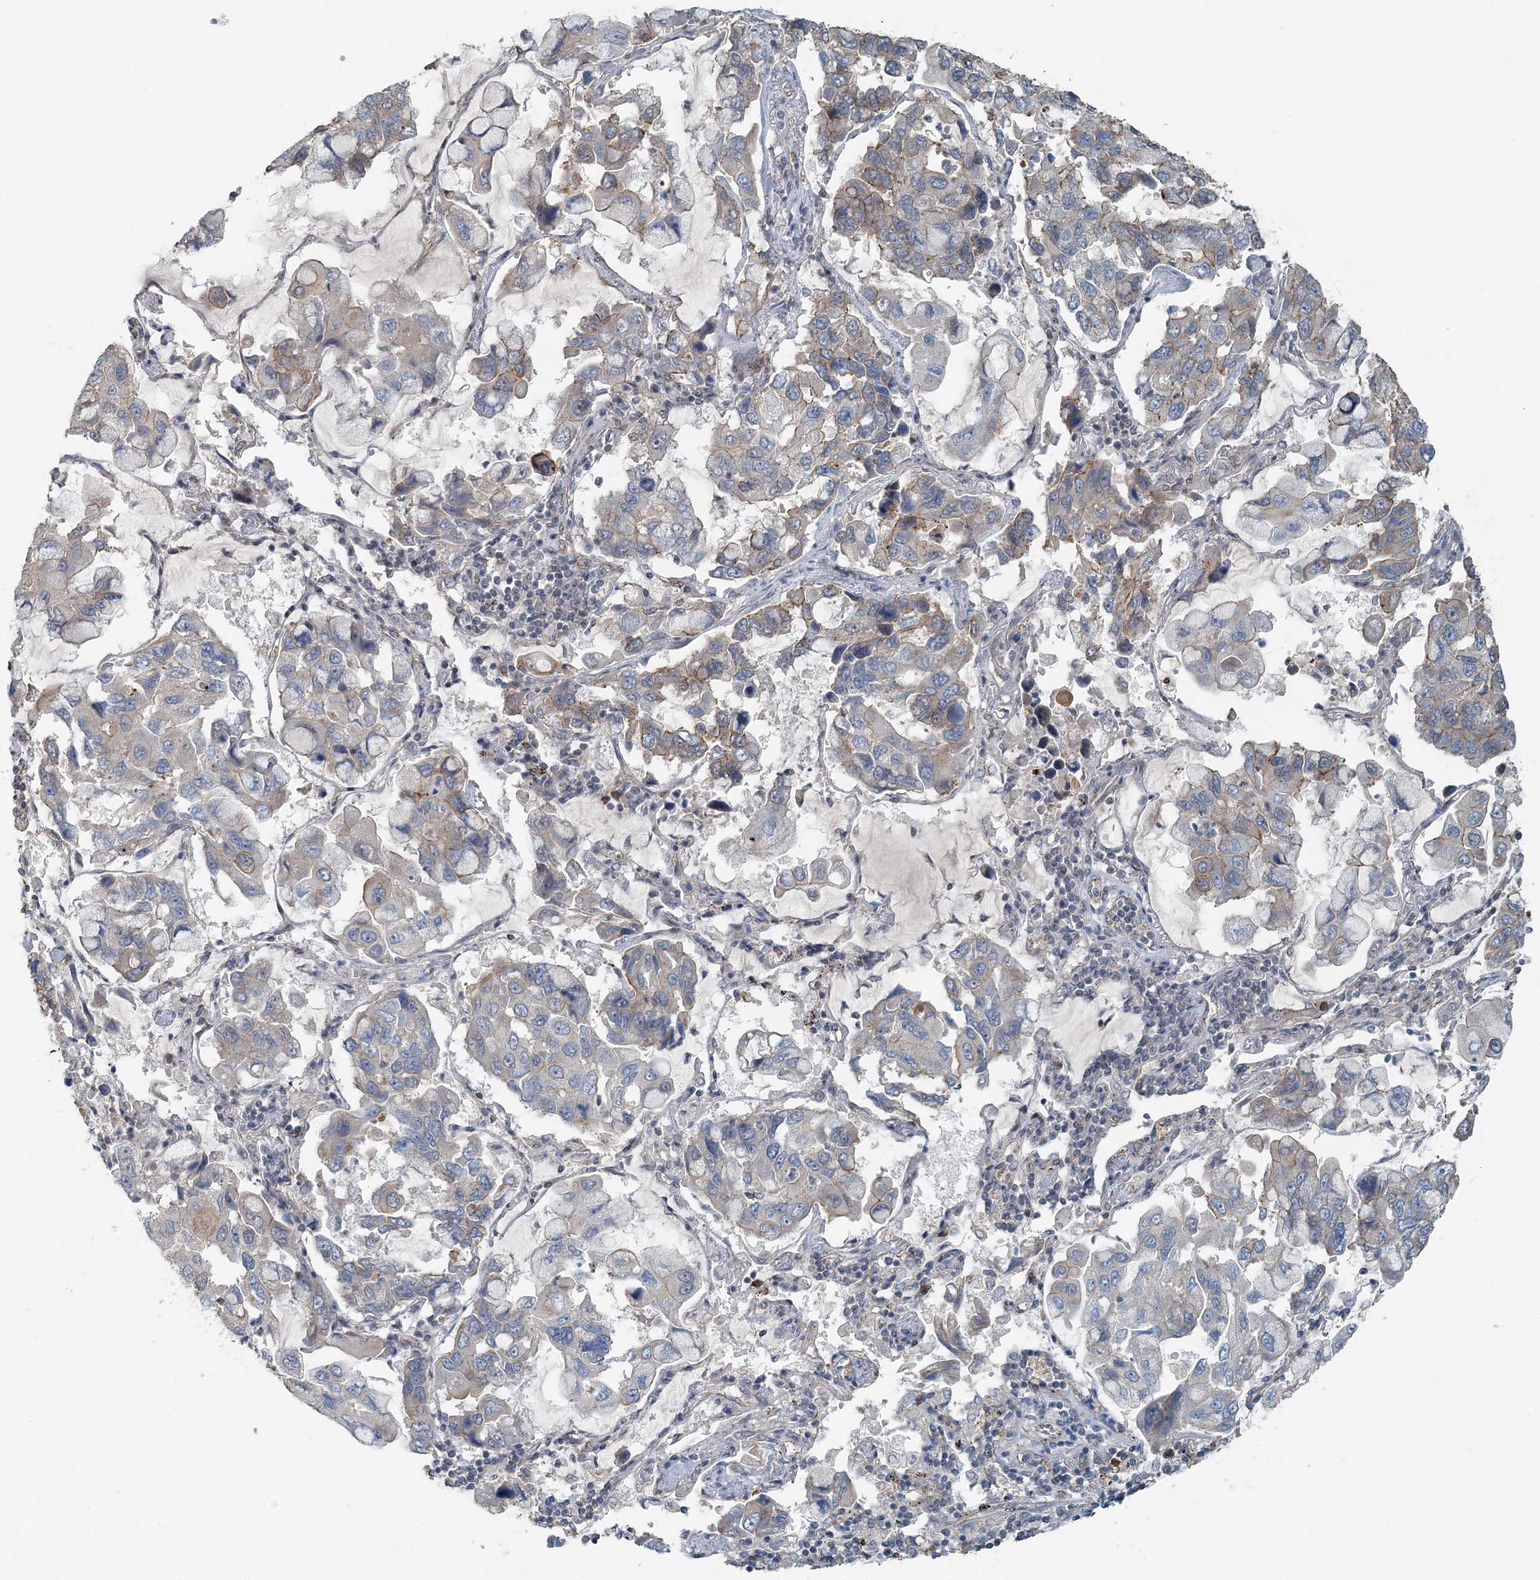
{"staining": {"intensity": "weak", "quantity": "<25%", "location": "cytoplasmic/membranous"}, "tissue": "lung cancer", "cell_type": "Tumor cells", "image_type": "cancer", "snomed": [{"axis": "morphology", "description": "Adenocarcinoma, NOS"}, {"axis": "topography", "description": "Lung"}], "caption": "Human lung cancer stained for a protein using immunohistochemistry (IHC) displays no expression in tumor cells.", "gene": "VSIG2", "patient": {"sex": "male", "age": 64}}